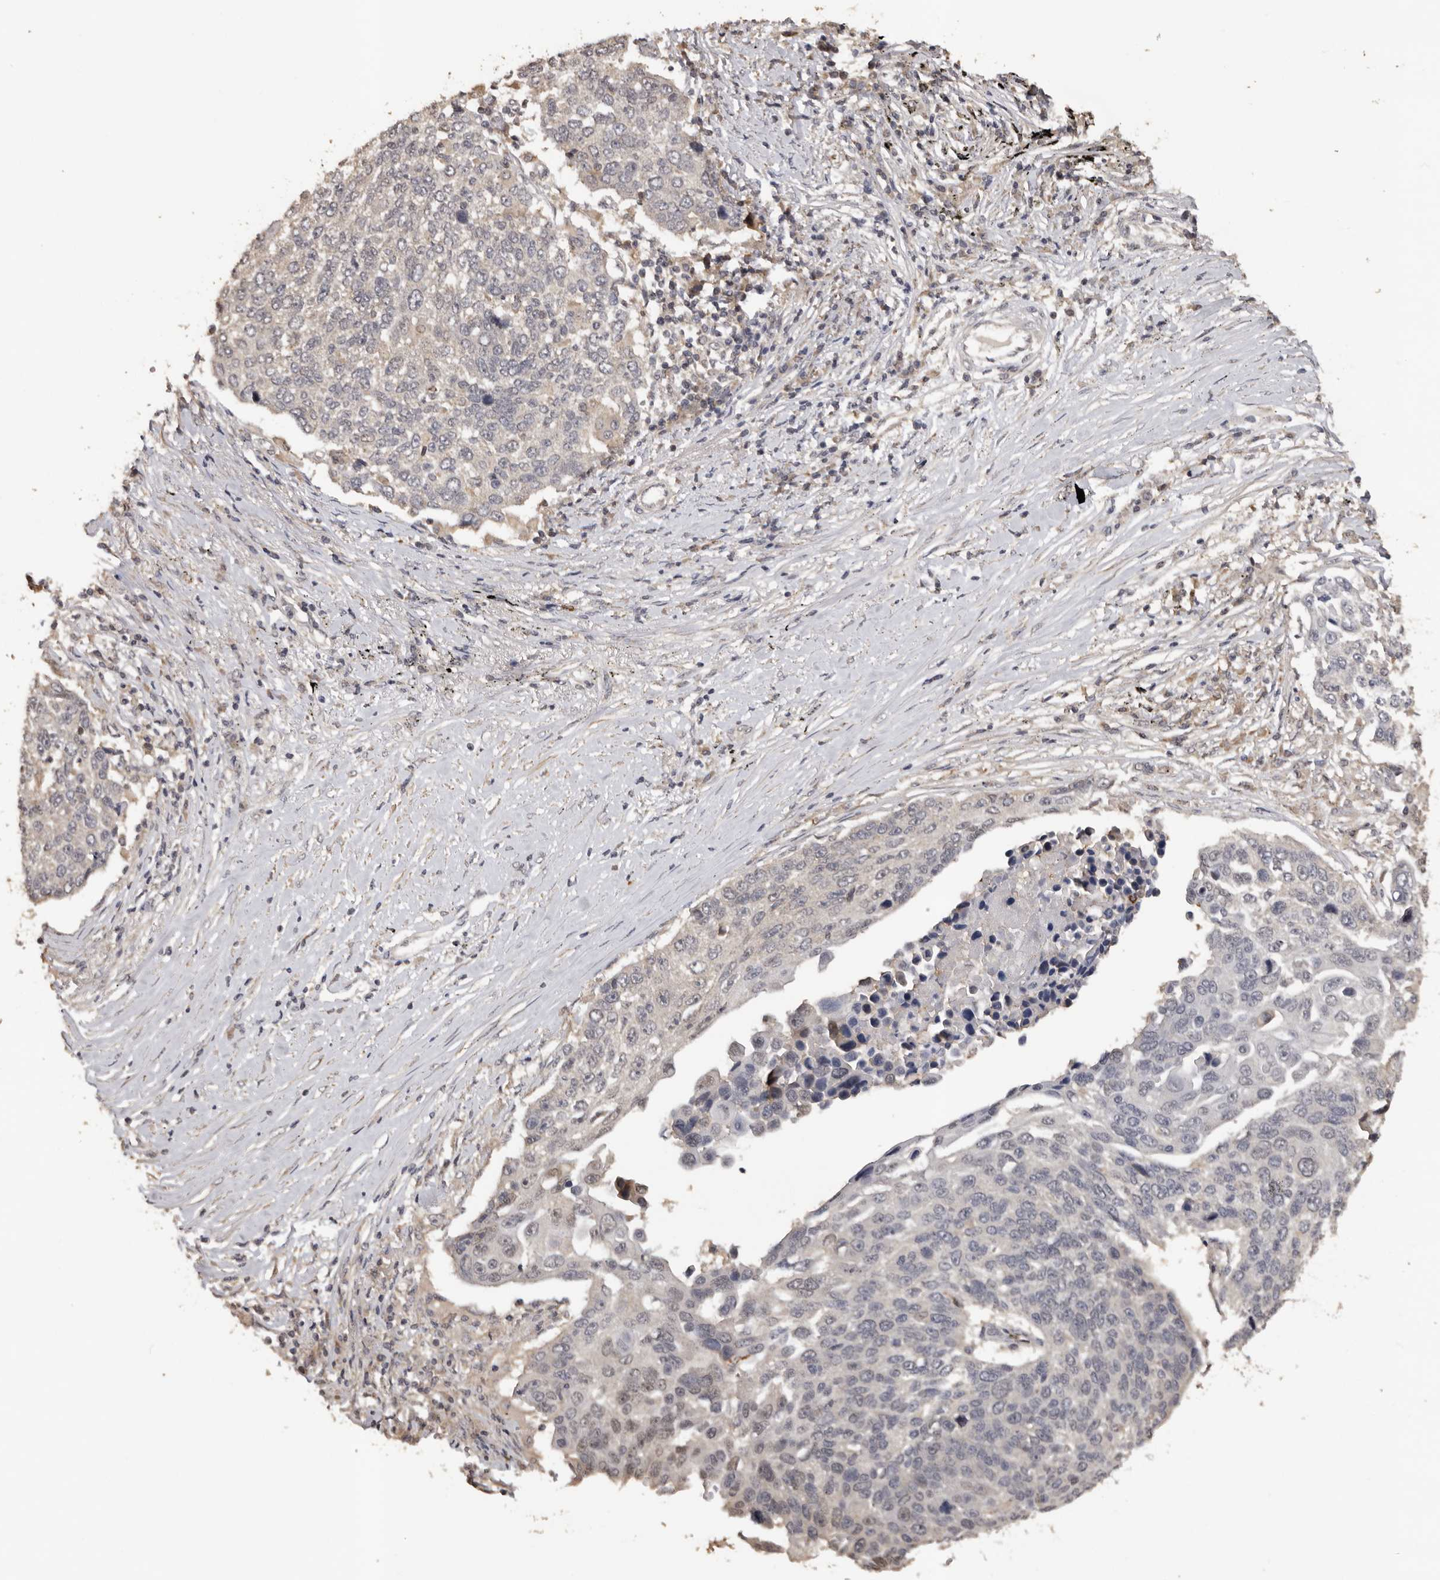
{"staining": {"intensity": "negative", "quantity": "none", "location": "none"}, "tissue": "lung cancer", "cell_type": "Tumor cells", "image_type": "cancer", "snomed": [{"axis": "morphology", "description": "Squamous cell carcinoma, NOS"}, {"axis": "topography", "description": "Lung"}], "caption": "The immunohistochemistry (IHC) photomicrograph has no significant expression in tumor cells of lung cancer tissue.", "gene": "KIF2B", "patient": {"sex": "male", "age": 66}}